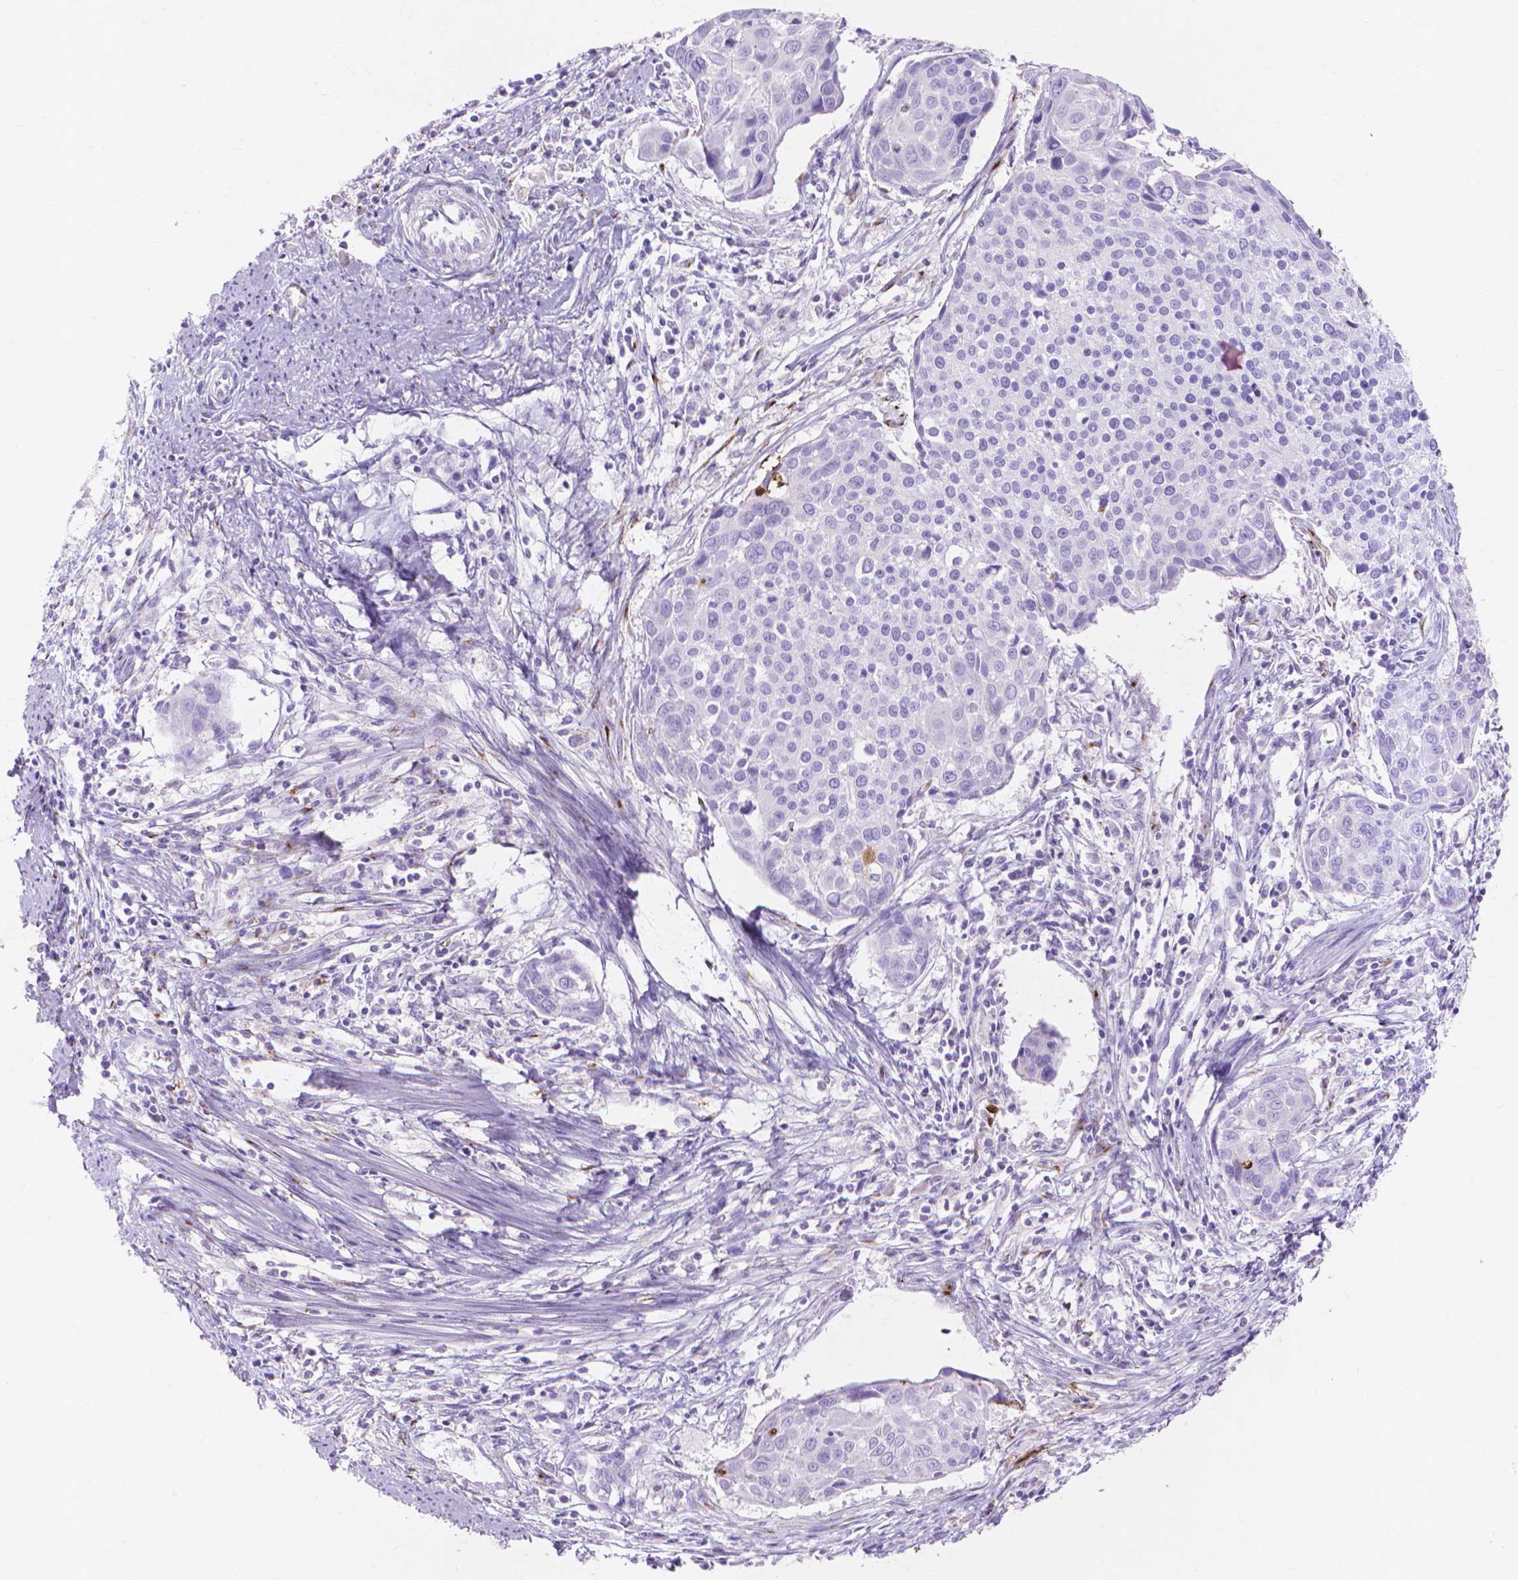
{"staining": {"intensity": "negative", "quantity": "none", "location": "none"}, "tissue": "cervical cancer", "cell_type": "Tumor cells", "image_type": "cancer", "snomed": [{"axis": "morphology", "description": "Squamous cell carcinoma, NOS"}, {"axis": "topography", "description": "Cervix"}], "caption": "This is an immunohistochemistry image of cervical cancer (squamous cell carcinoma). There is no staining in tumor cells.", "gene": "MMP11", "patient": {"sex": "female", "age": 39}}